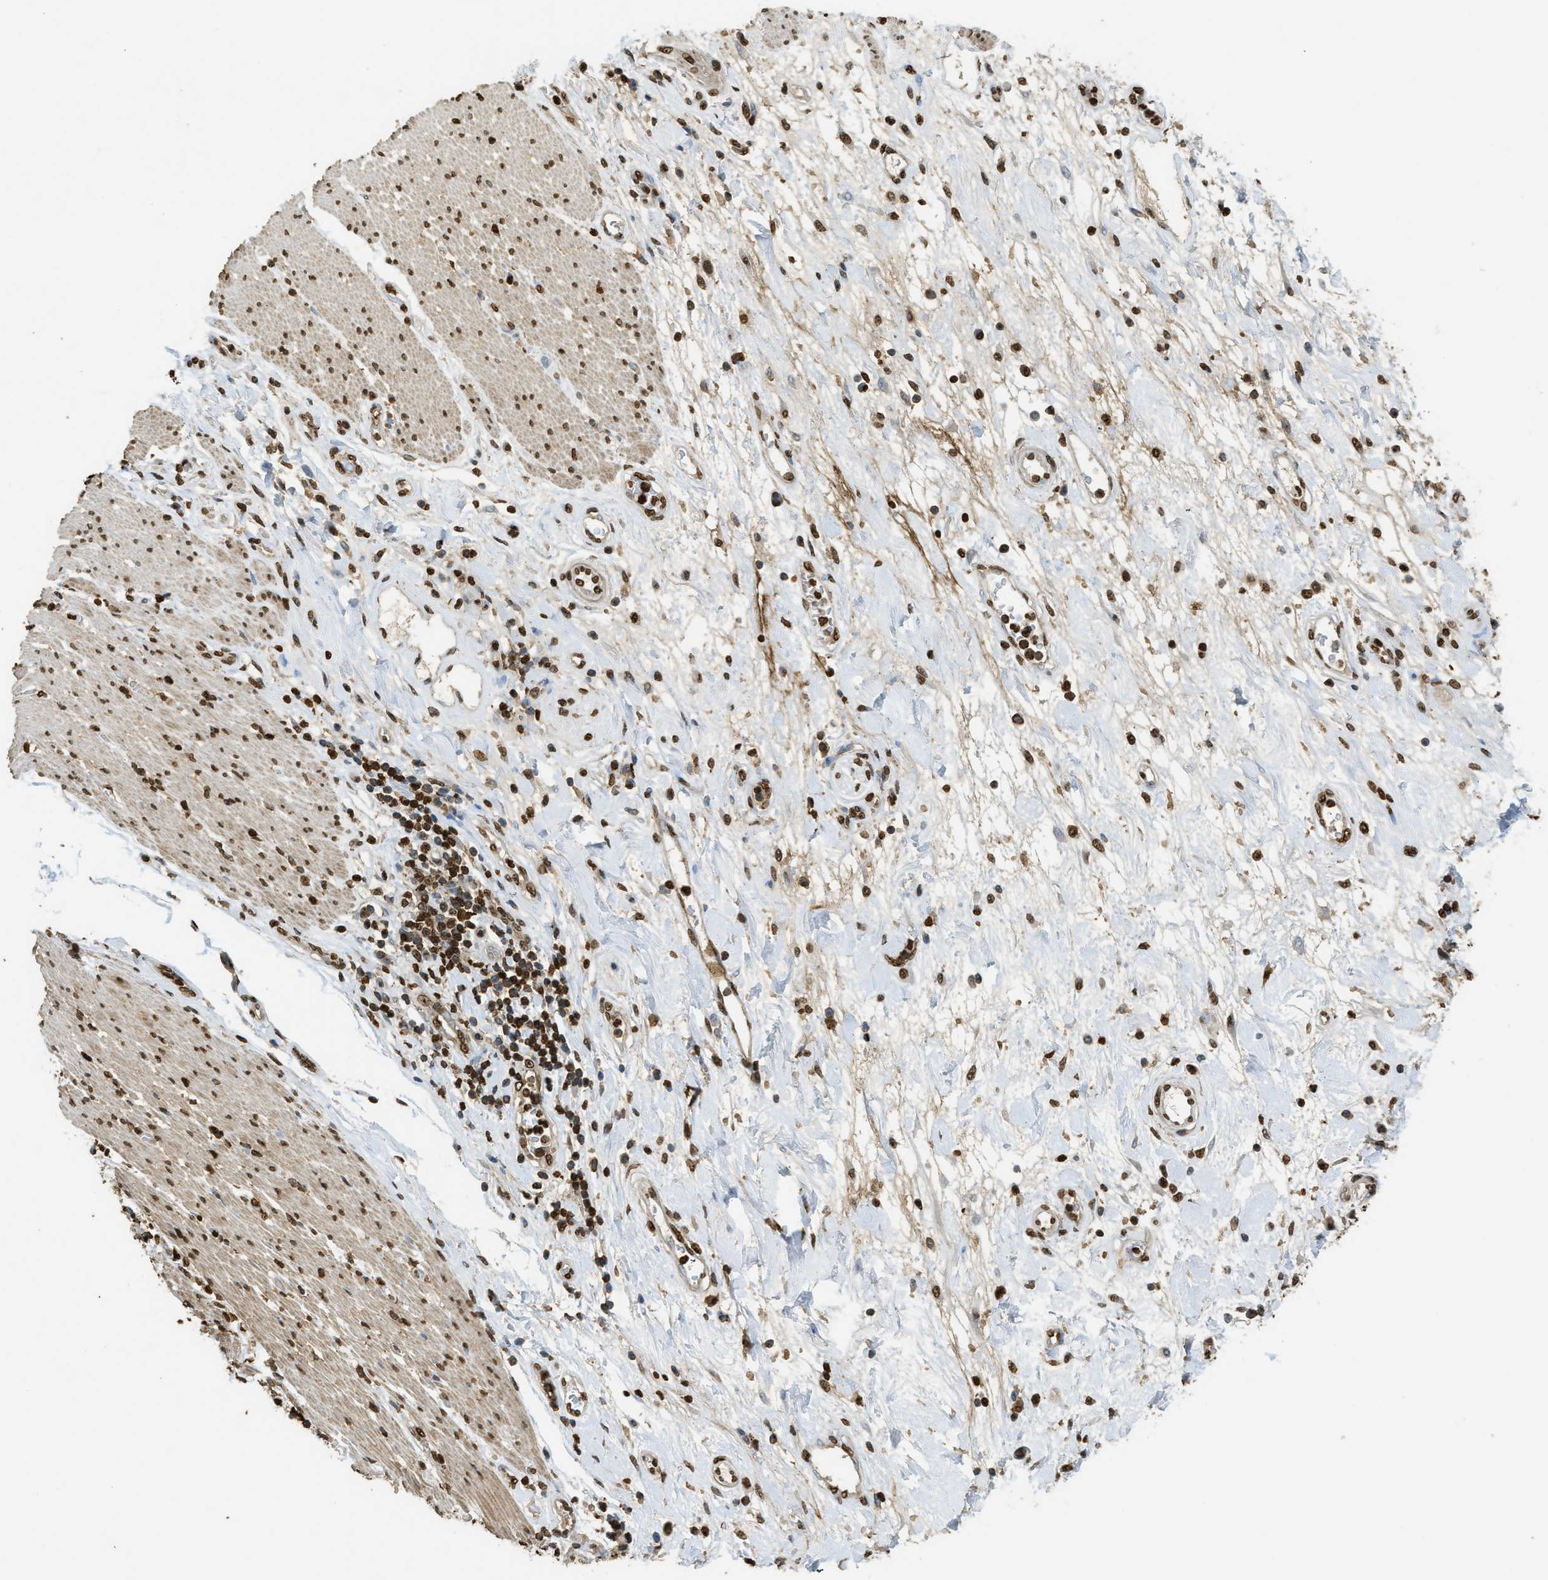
{"staining": {"intensity": "strong", "quantity": ">75%", "location": "nuclear"}, "tissue": "pancreatic cancer", "cell_type": "Tumor cells", "image_type": "cancer", "snomed": [{"axis": "morphology", "description": "Adenocarcinoma, NOS"}, {"axis": "topography", "description": "Pancreas"}], "caption": "An image of adenocarcinoma (pancreatic) stained for a protein exhibits strong nuclear brown staining in tumor cells.", "gene": "NR5A2", "patient": {"sex": "female", "age": 78}}